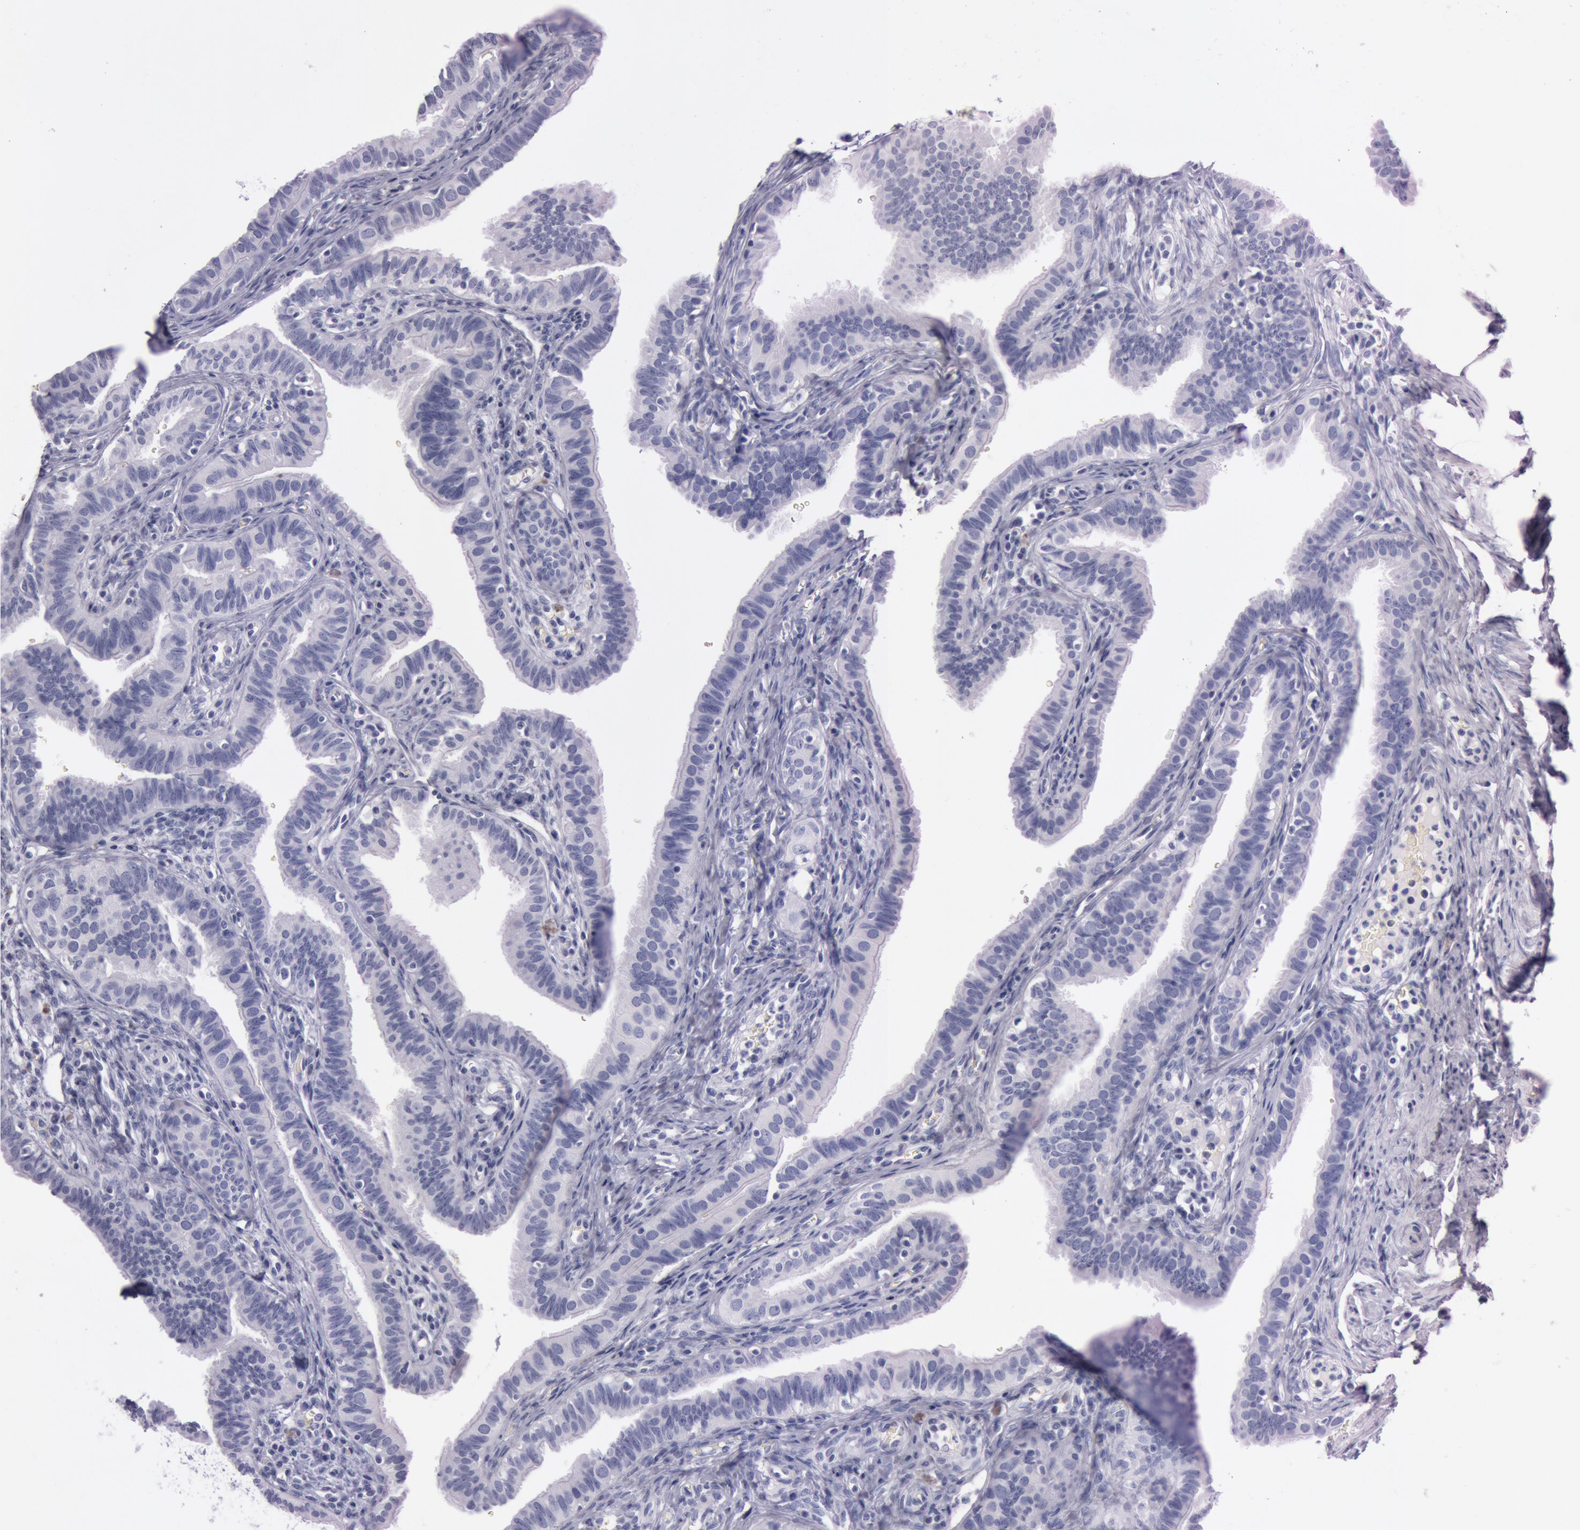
{"staining": {"intensity": "negative", "quantity": "none", "location": "none"}, "tissue": "fallopian tube", "cell_type": "Glandular cells", "image_type": "normal", "snomed": [{"axis": "morphology", "description": "Normal tissue, NOS"}, {"axis": "topography", "description": "Fallopian tube"}, {"axis": "topography", "description": "Ovary"}], "caption": "This is an immunohistochemistry (IHC) photomicrograph of benign human fallopian tube. There is no expression in glandular cells.", "gene": "S100A7", "patient": {"sex": "female", "age": 51}}